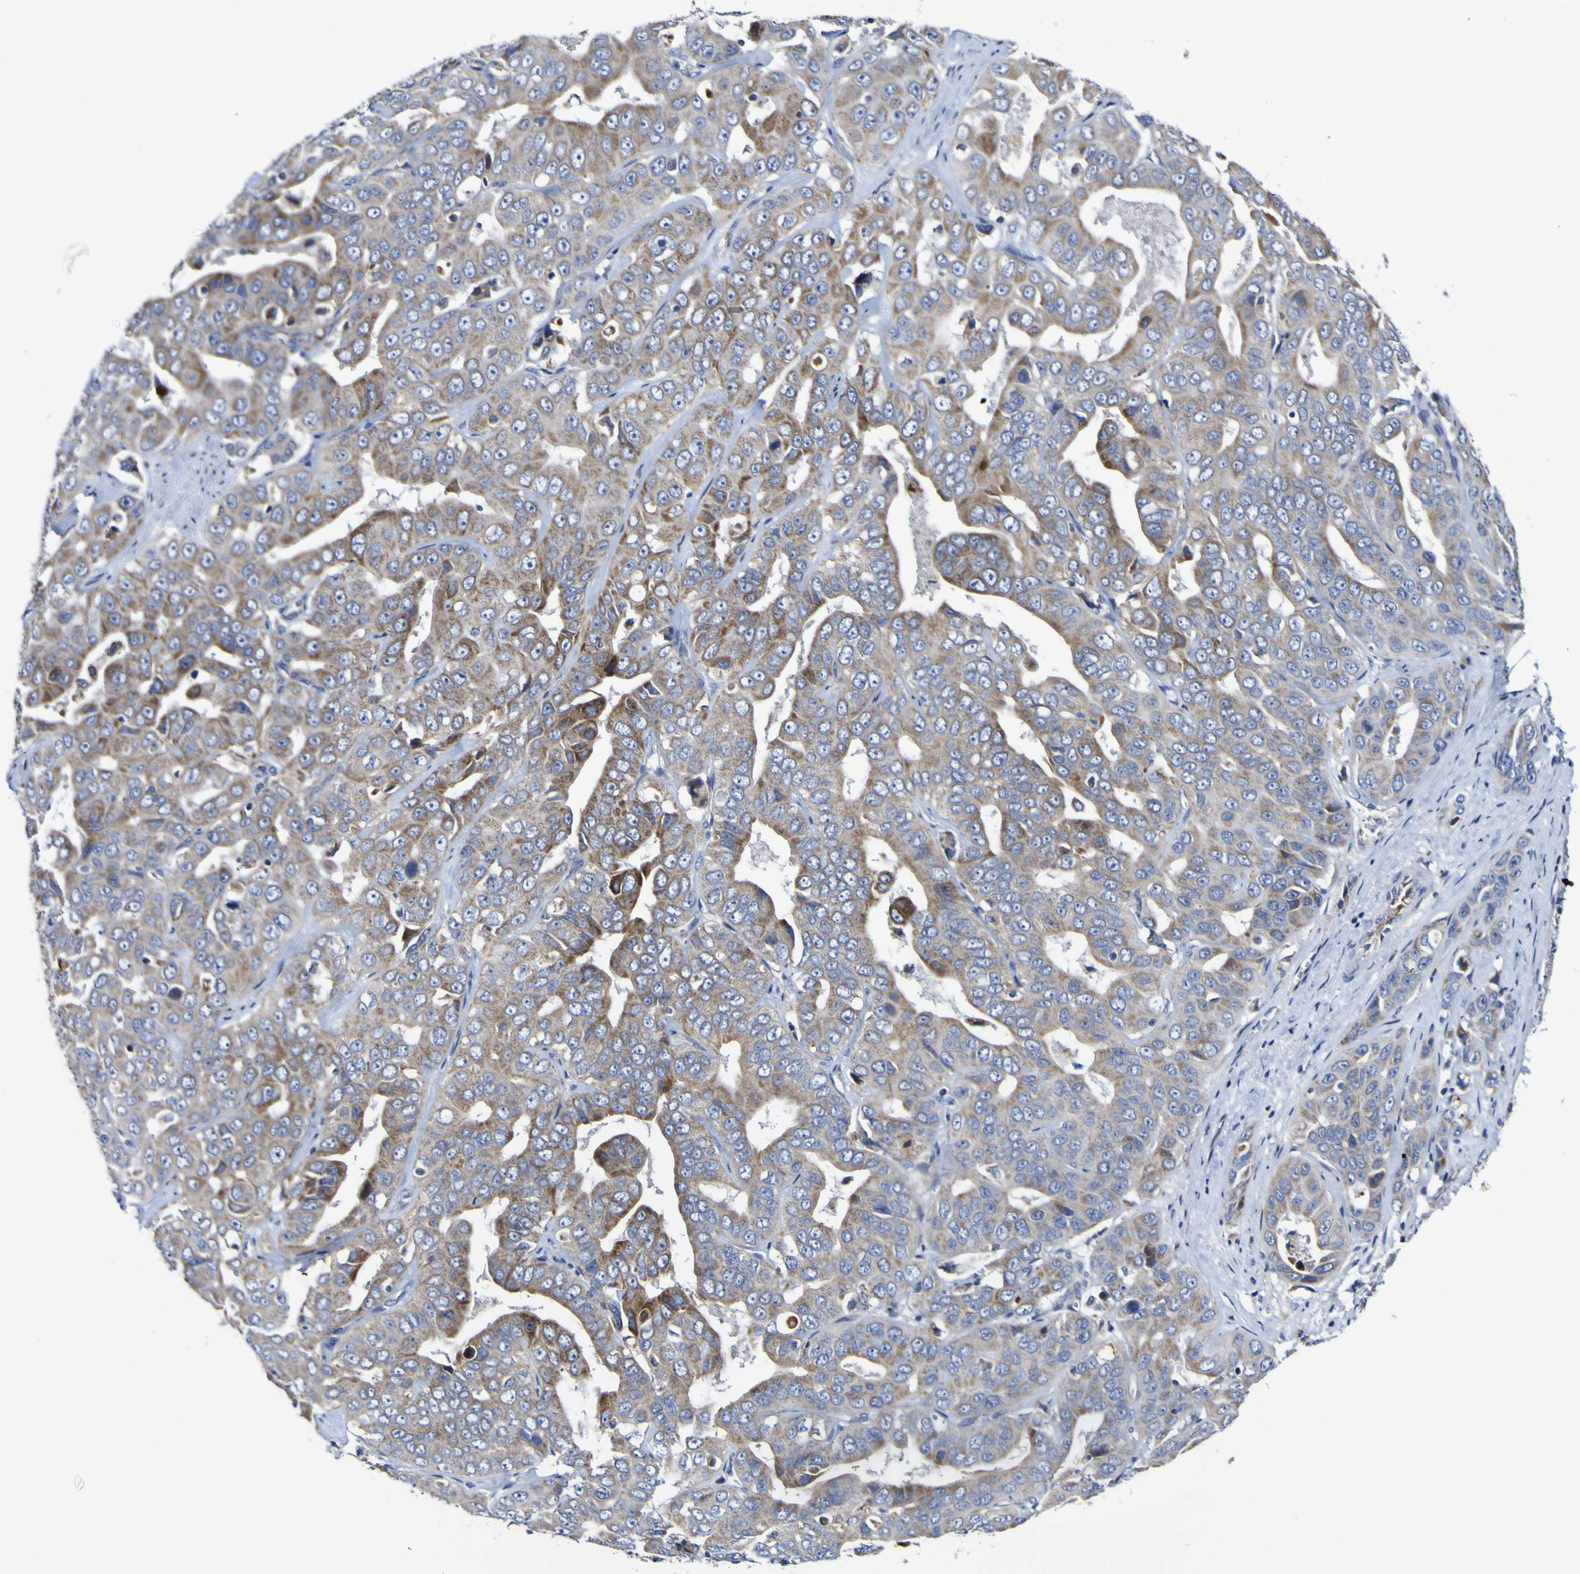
{"staining": {"intensity": "moderate", "quantity": ">75%", "location": "cytoplasmic/membranous"}, "tissue": "liver cancer", "cell_type": "Tumor cells", "image_type": "cancer", "snomed": [{"axis": "morphology", "description": "Cholangiocarcinoma"}, {"axis": "topography", "description": "Liver"}], "caption": "IHC image of neoplastic tissue: human liver cancer stained using IHC demonstrates medium levels of moderate protein expression localized specifically in the cytoplasmic/membranous of tumor cells, appearing as a cytoplasmic/membranous brown color.", "gene": "CCDC90B", "patient": {"sex": "female", "age": 52}}